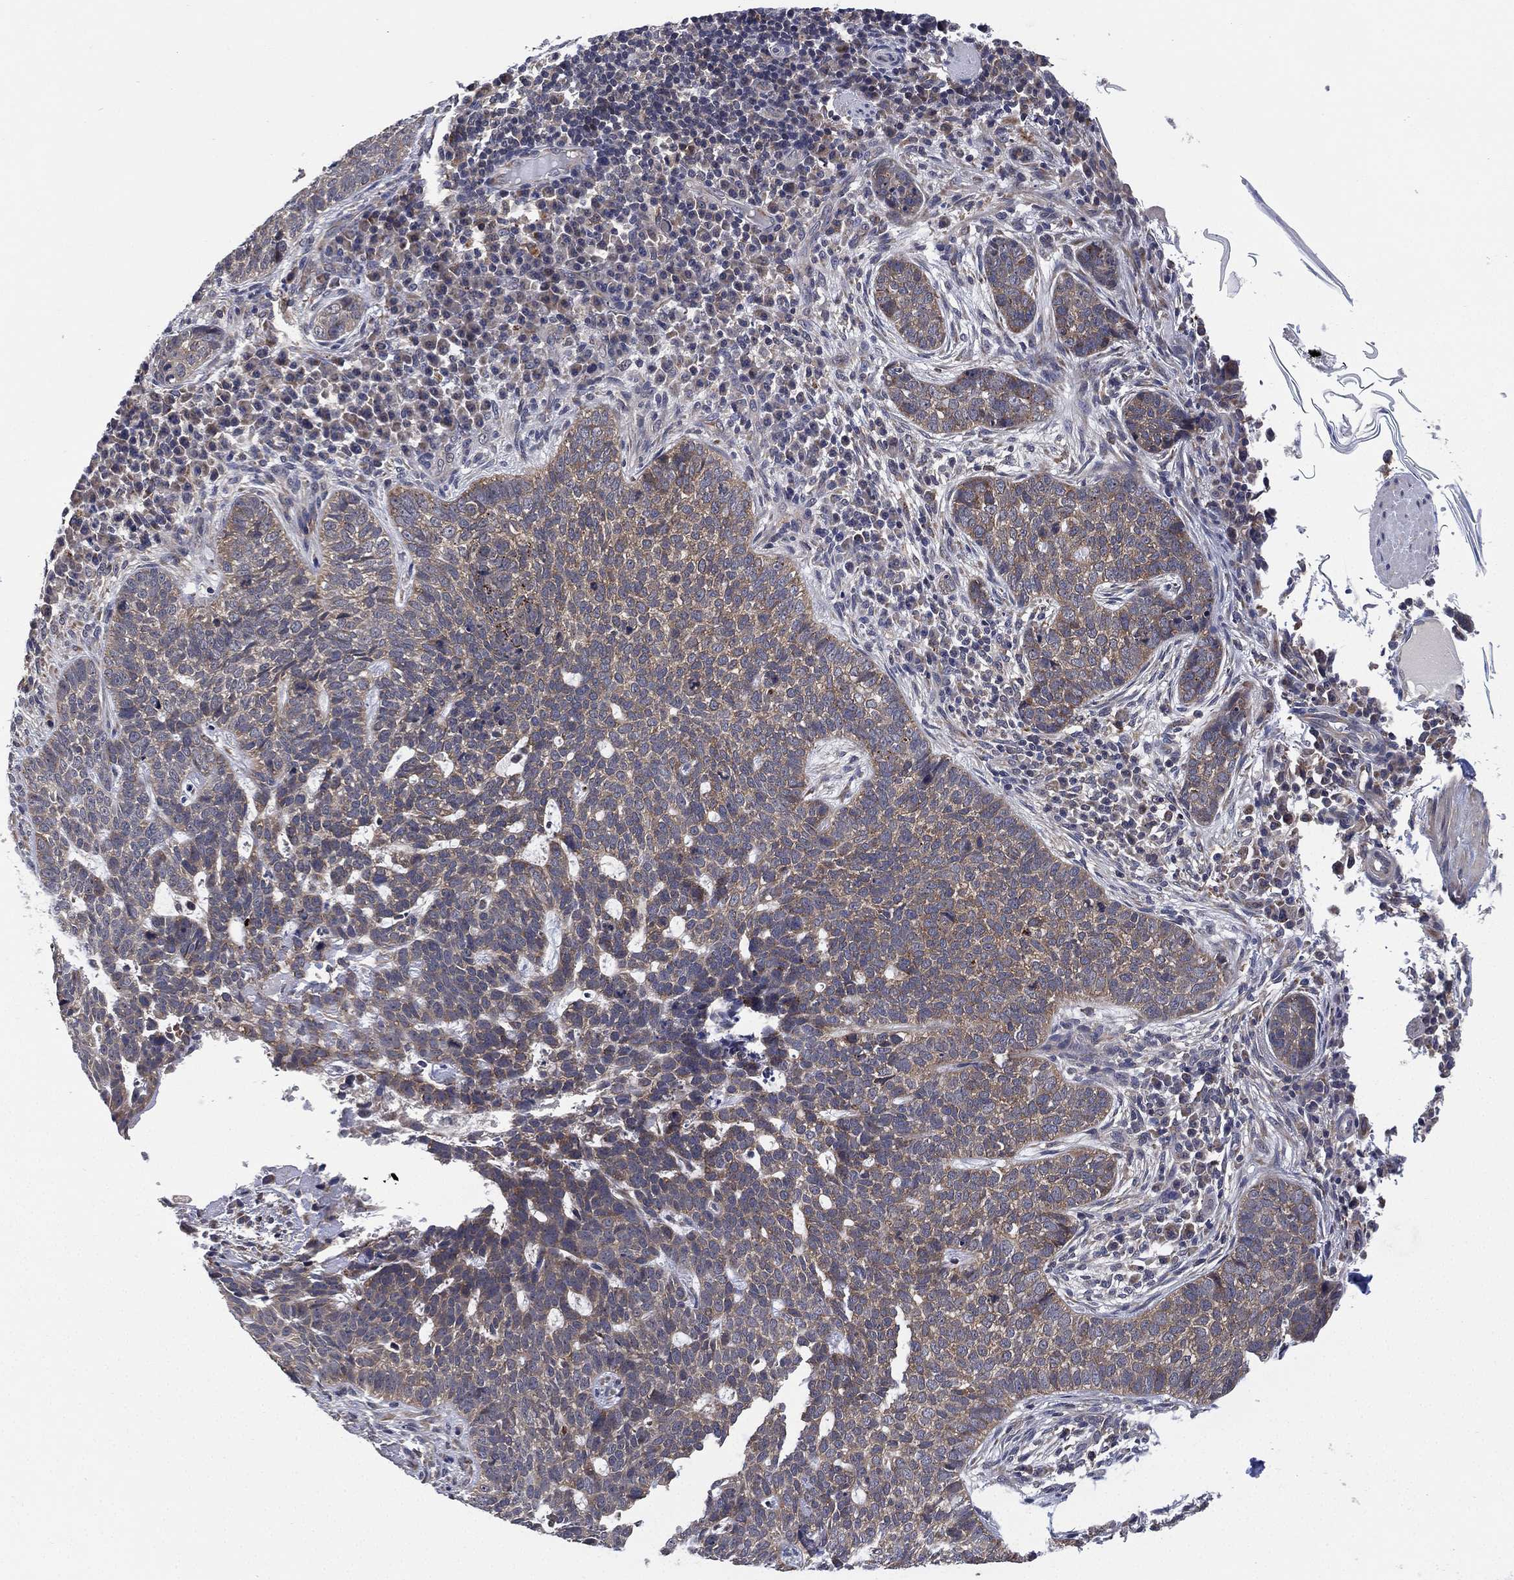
{"staining": {"intensity": "weak", "quantity": "<25%", "location": "cytoplasmic/membranous"}, "tissue": "skin cancer", "cell_type": "Tumor cells", "image_type": "cancer", "snomed": [{"axis": "morphology", "description": "Basal cell carcinoma"}, {"axis": "topography", "description": "Skin"}], "caption": "High magnification brightfield microscopy of skin basal cell carcinoma stained with DAB (brown) and counterstained with hematoxylin (blue): tumor cells show no significant expression.", "gene": "SELENOO", "patient": {"sex": "female", "age": 69}}